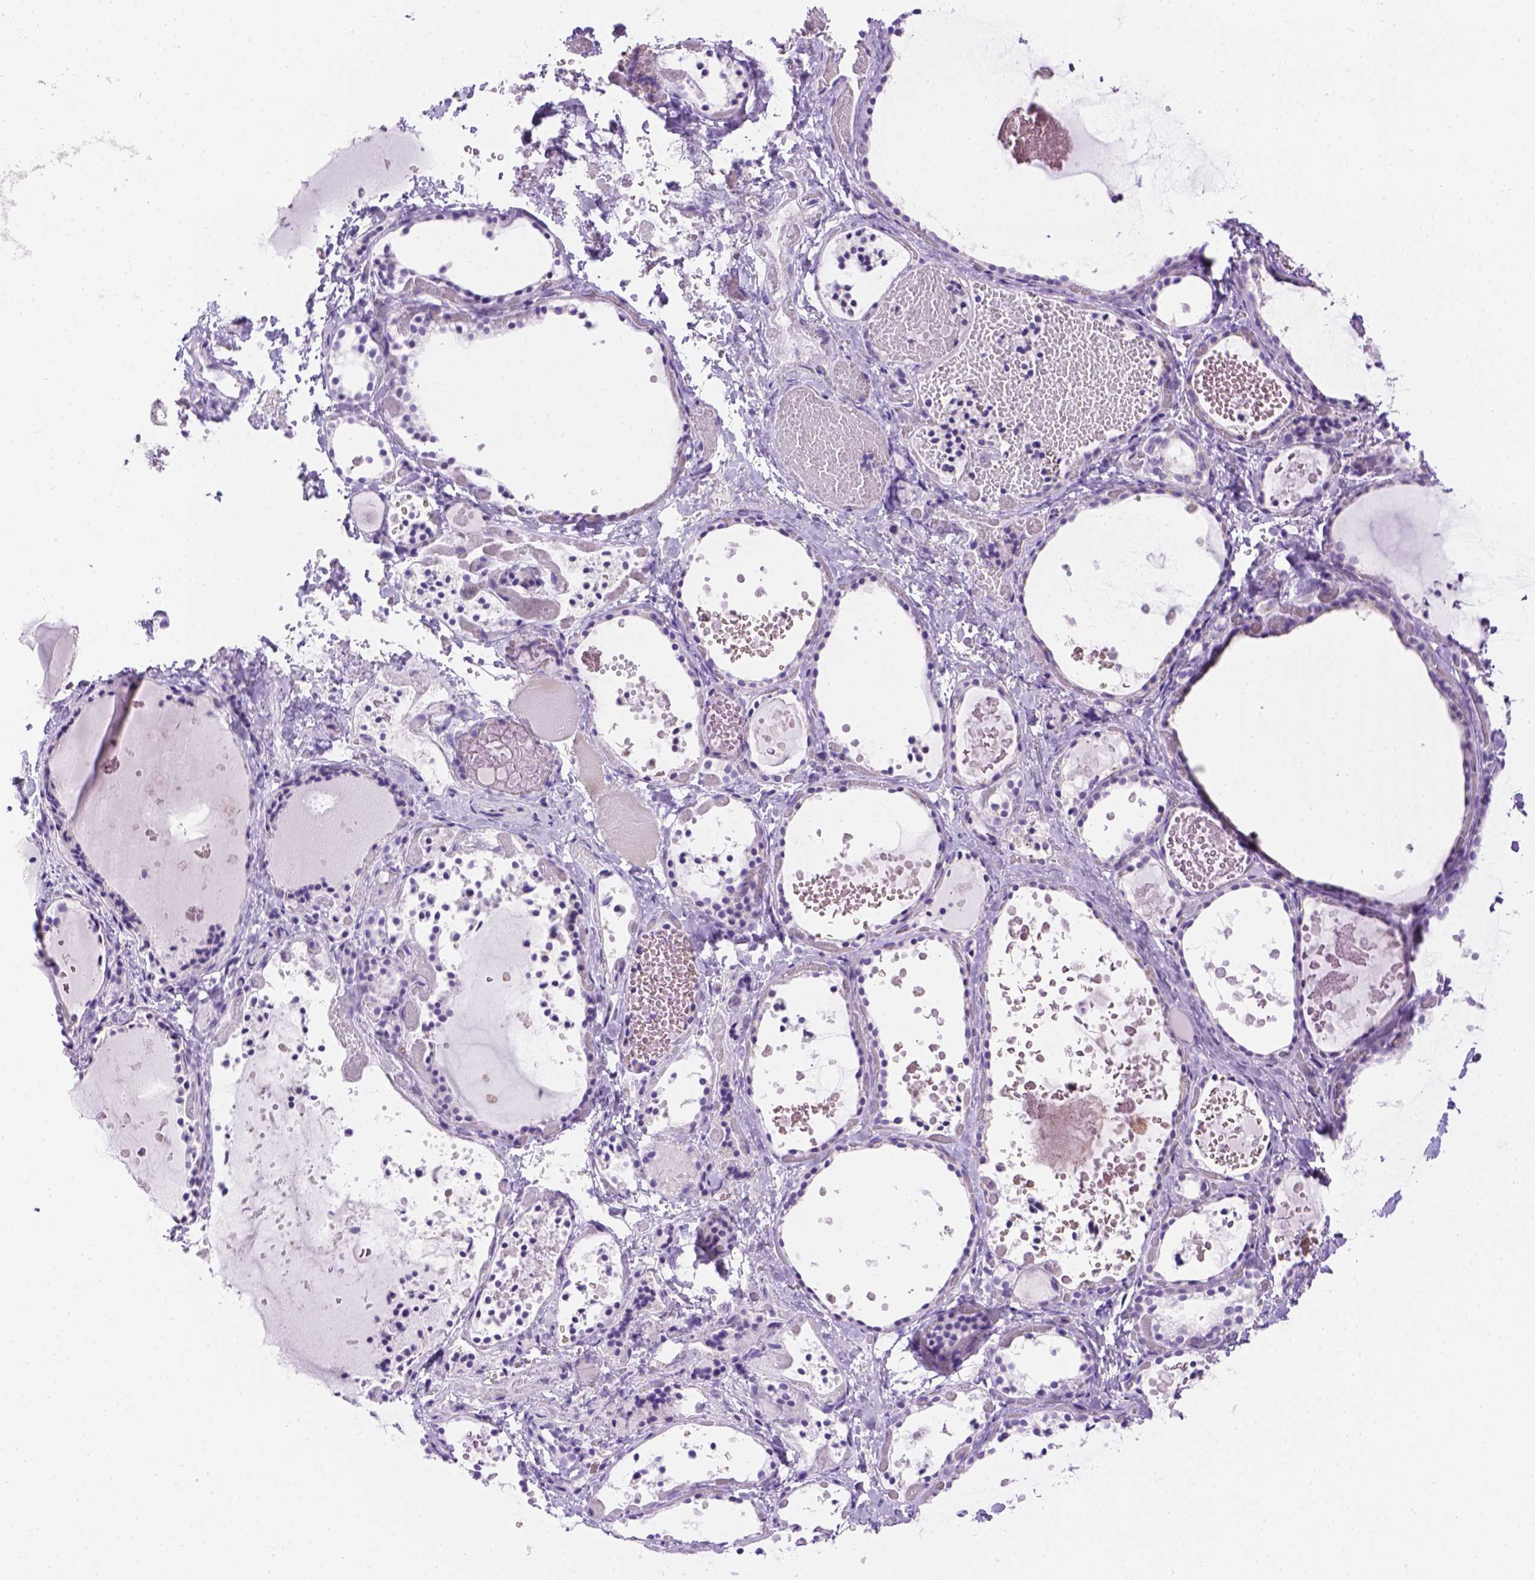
{"staining": {"intensity": "negative", "quantity": "none", "location": "none"}, "tissue": "thyroid gland", "cell_type": "Glandular cells", "image_type": "normal", "snomed": [{"axis": "morphology", "description": "Normal tissue, NOS"}, {"axis": "topography", "description": "Thyroid gland"}], "caption": "Immunohistochemical staining of normal thyroid gland displays no significant staining in glandular cells.", "gene": "TMEM38A", "patient": {"sex": "female", "age": 56}}